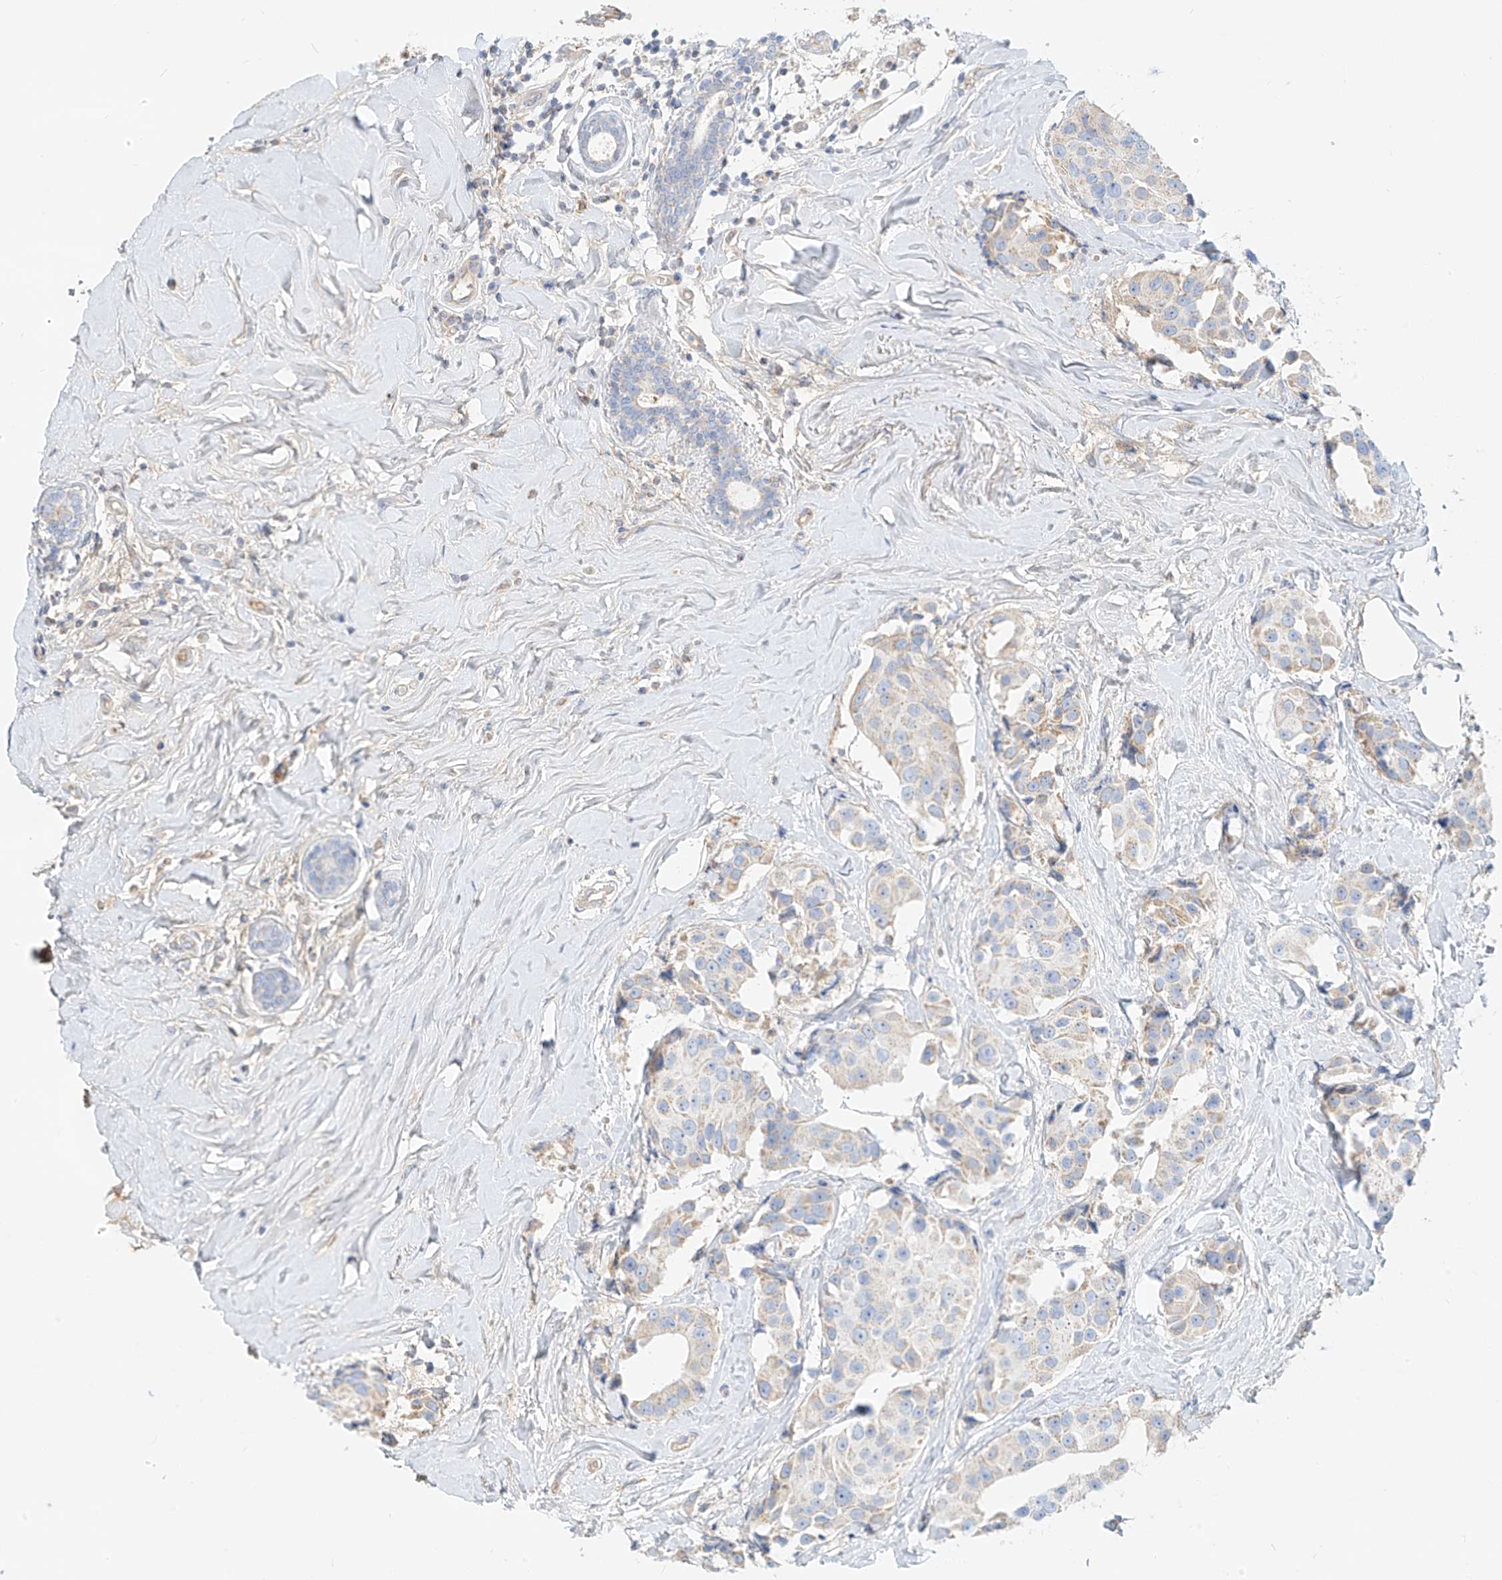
{"staining": {"intensity": "negative", "quantity": "none", "location": "none"}, "tissue": "breast cancer", "cell_type": "Tumor cells", "image_type": "cancer", "snomed": [{"axis": "morphology", "description": "Normal tissue, NOS"}, {"axis": "morphology", "description": "Duct carcinoma"}, {"axis": "topography", "description": "Breast"}], "caption": "The histopathology image exhibits no significant staining in tumor cells of breast cancer. Brightfield microscopy of IHC stained with DAB (brown) and hematoxylin (blue), captured at high magnification.", "gene": "OCSTAMP", "patient": {"sex": "female", "age": 39}}